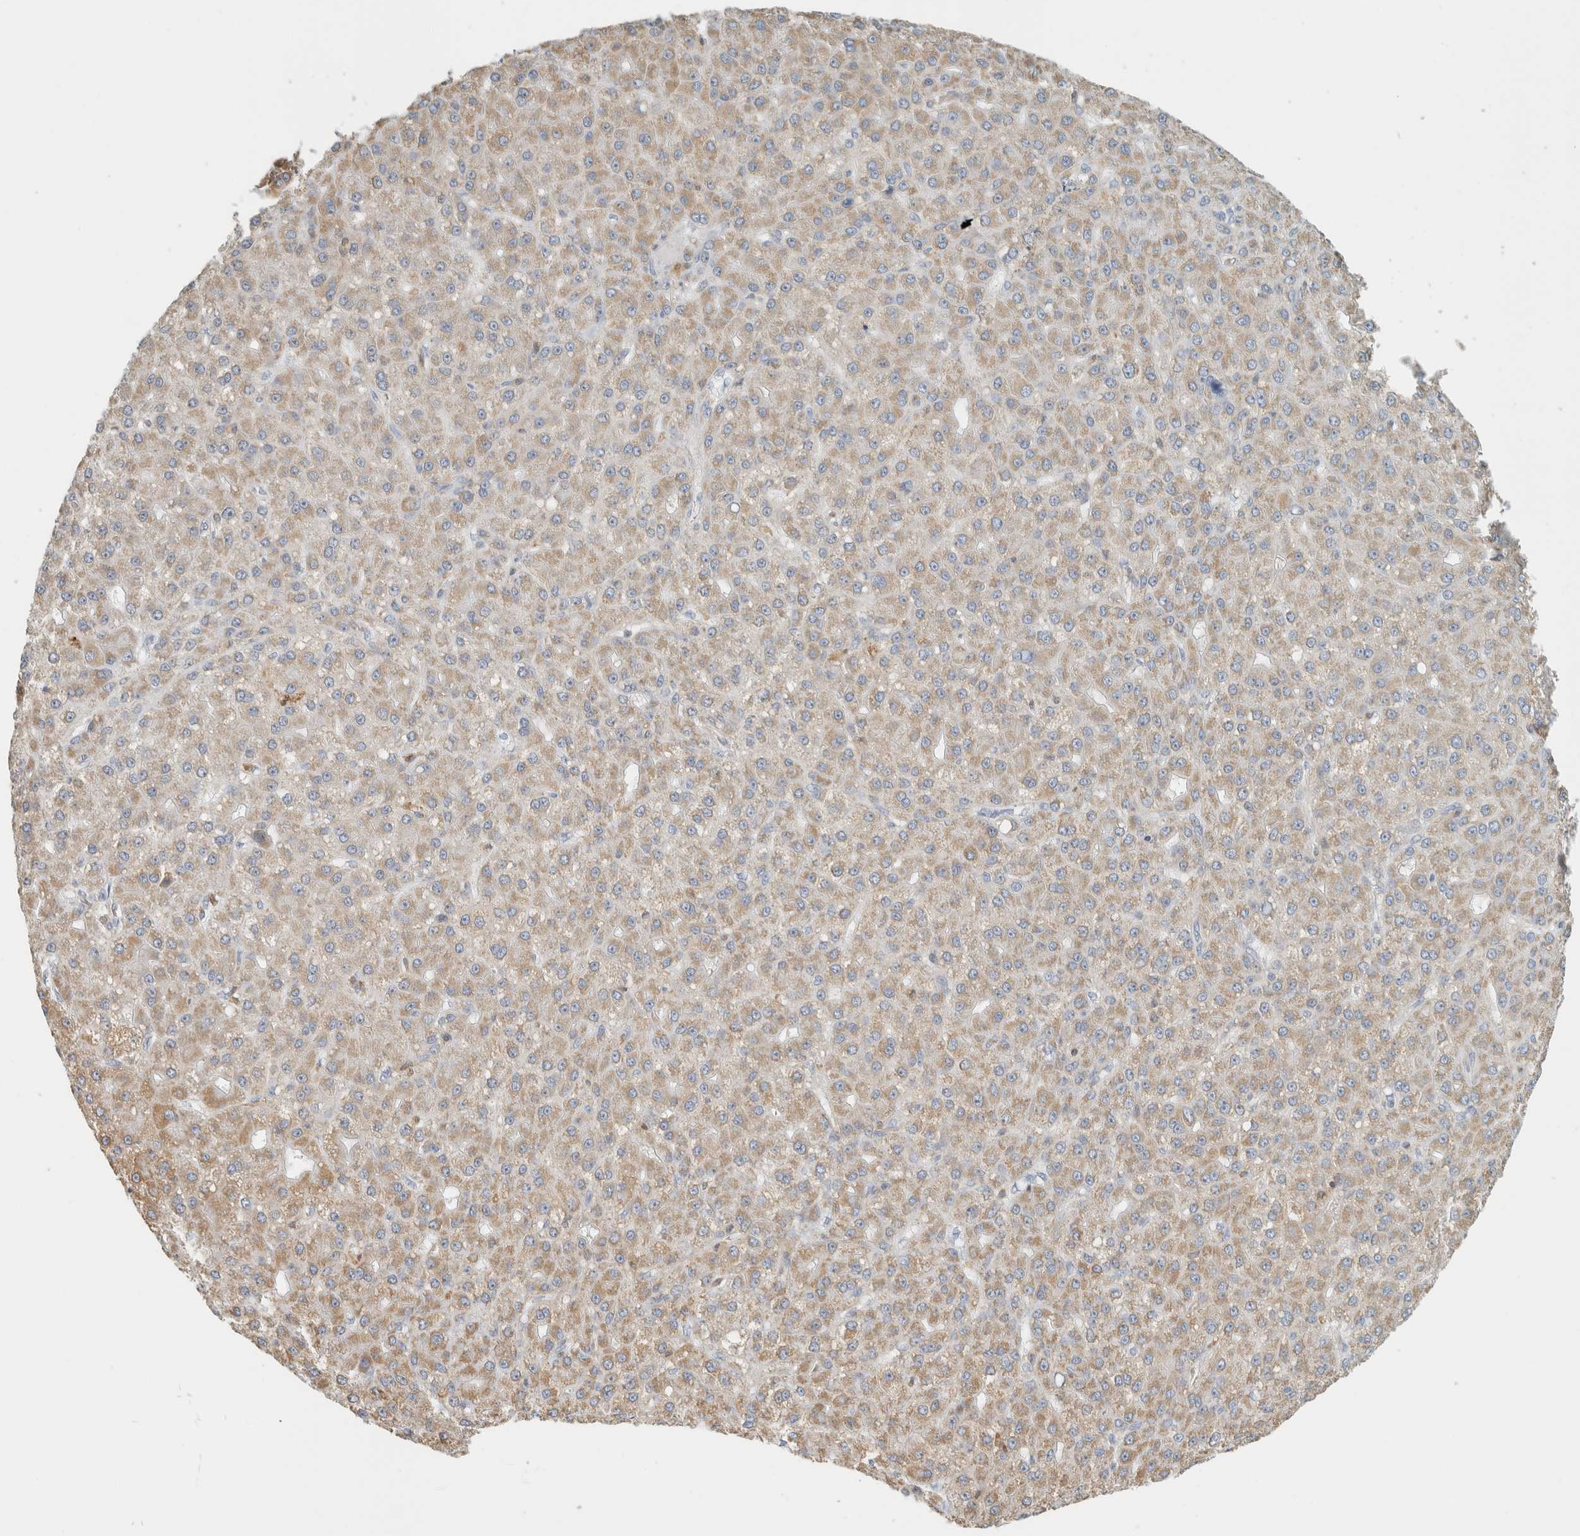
{"staining": {"intensity": "weak", "quantity": ">75%", "location": "cytoplasmic/membranous"}, "tissue": "liver cancer", "cell_type": "Tumor cells", "image_type": "cancer", "snomed": [{"axis": "morphology", "description": "Carcinoma, Hepatocellular, NOS"}, {"axis": "topography", "description": "Liver"}], "caption": "This image shows immunohistochemistry staining of human hepatocellular carcinoma (liver), with low weak cytoplasmic/membranous positivity in about >75% of tumor cells.", "gene": "CAPG", "patient": {"sex": "male", "age": 67}}